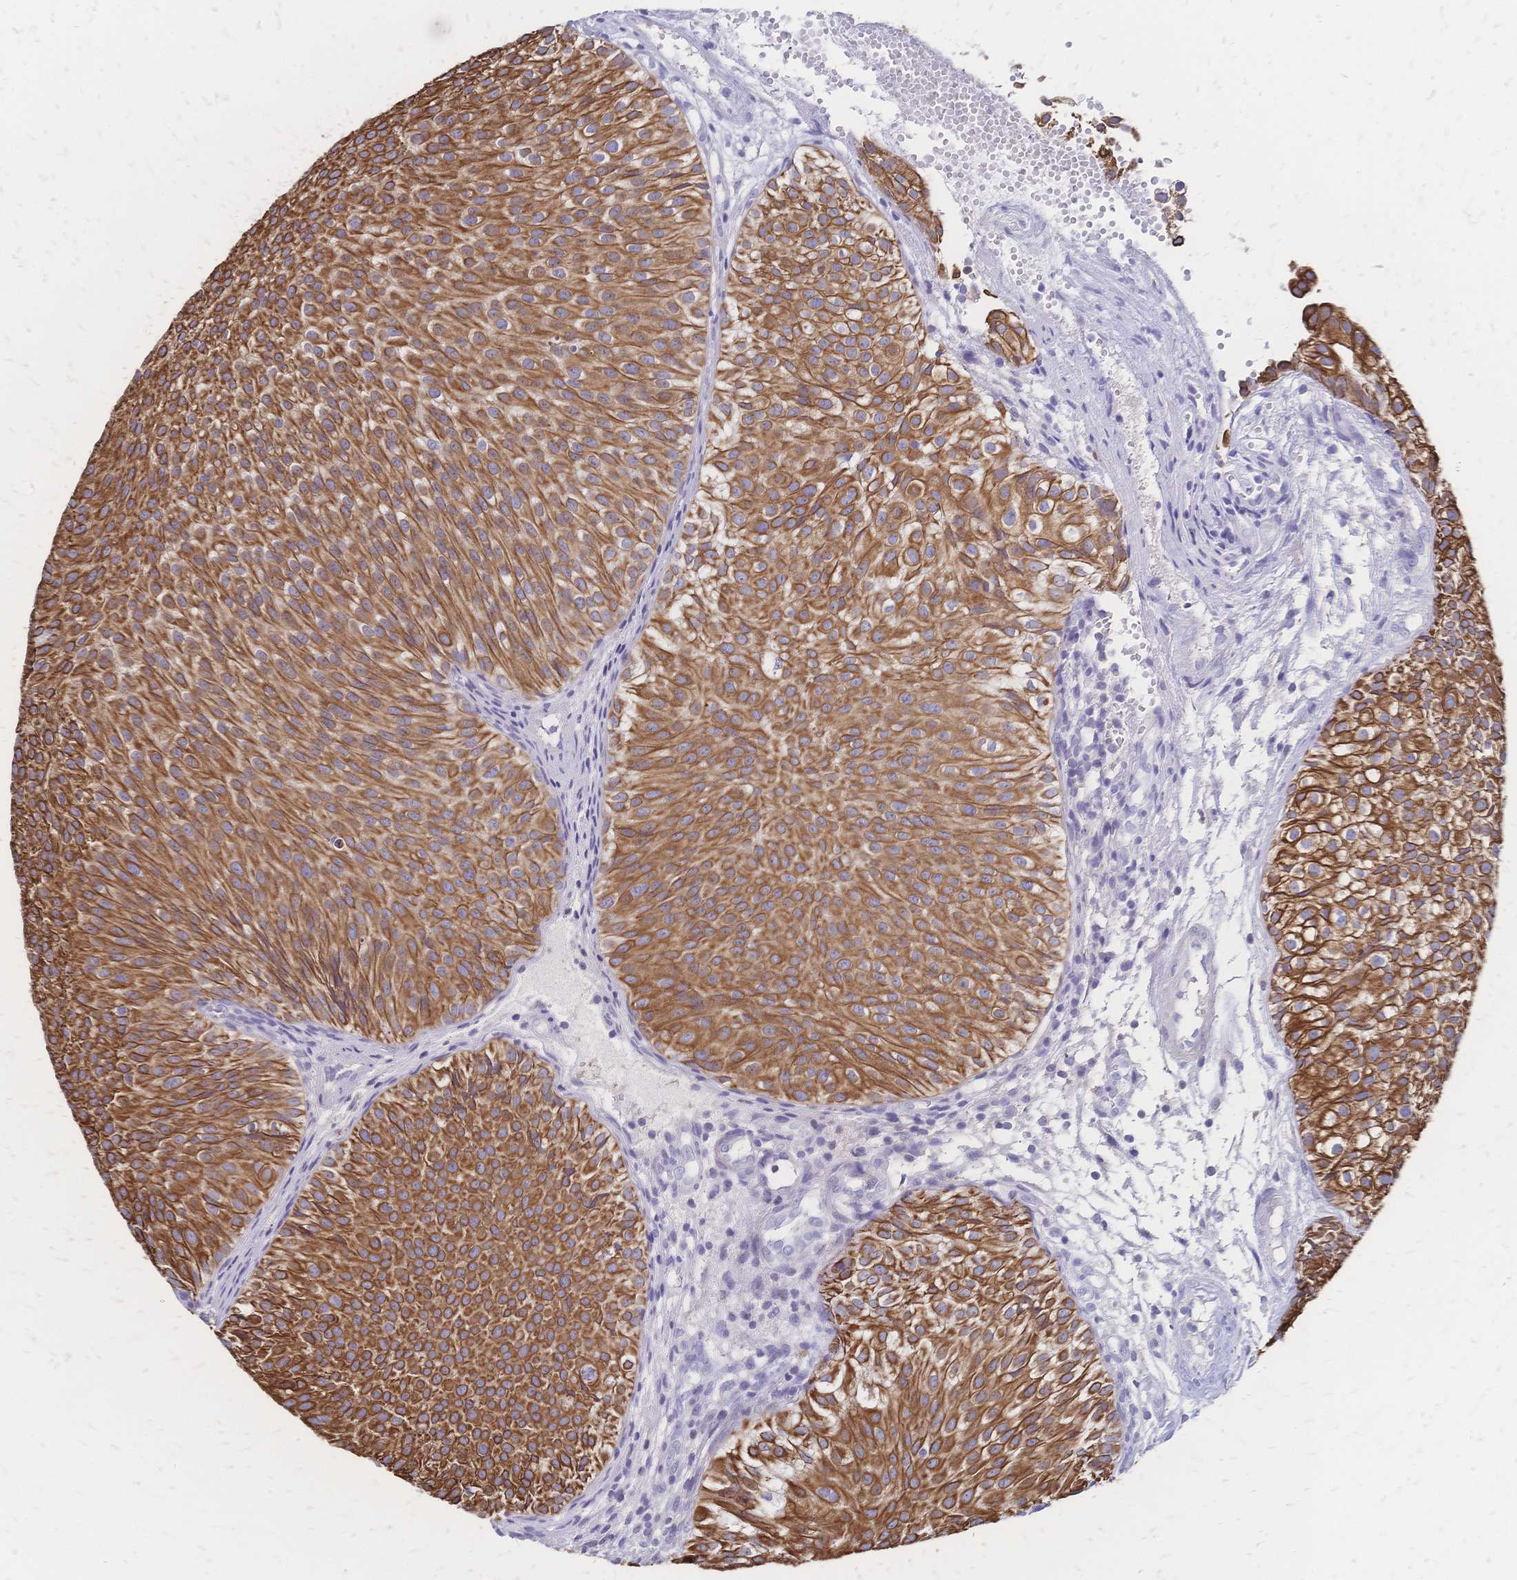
{"staining": {"intensity": "strong", "quantity": ">75%", "location": "cytoplasmic/membranous"}, "tissue": "urothelial cancer", "cell_type": "Tumor cells", "image_type": "cancer", "snomed": [{"axis": "morphology", "description": "Urothelial carcinoma, Low grade"}, {"axis": "topography", "description": "Urinary bladder"}], "caption": "Immunohistochemical staining of urothelial cancer reveals strong cytoplasmic/membranous protein expression in approximately >75% of tumor cells.", "gene": "DTNB", "patient": {"sex": "male", "age": 70}}